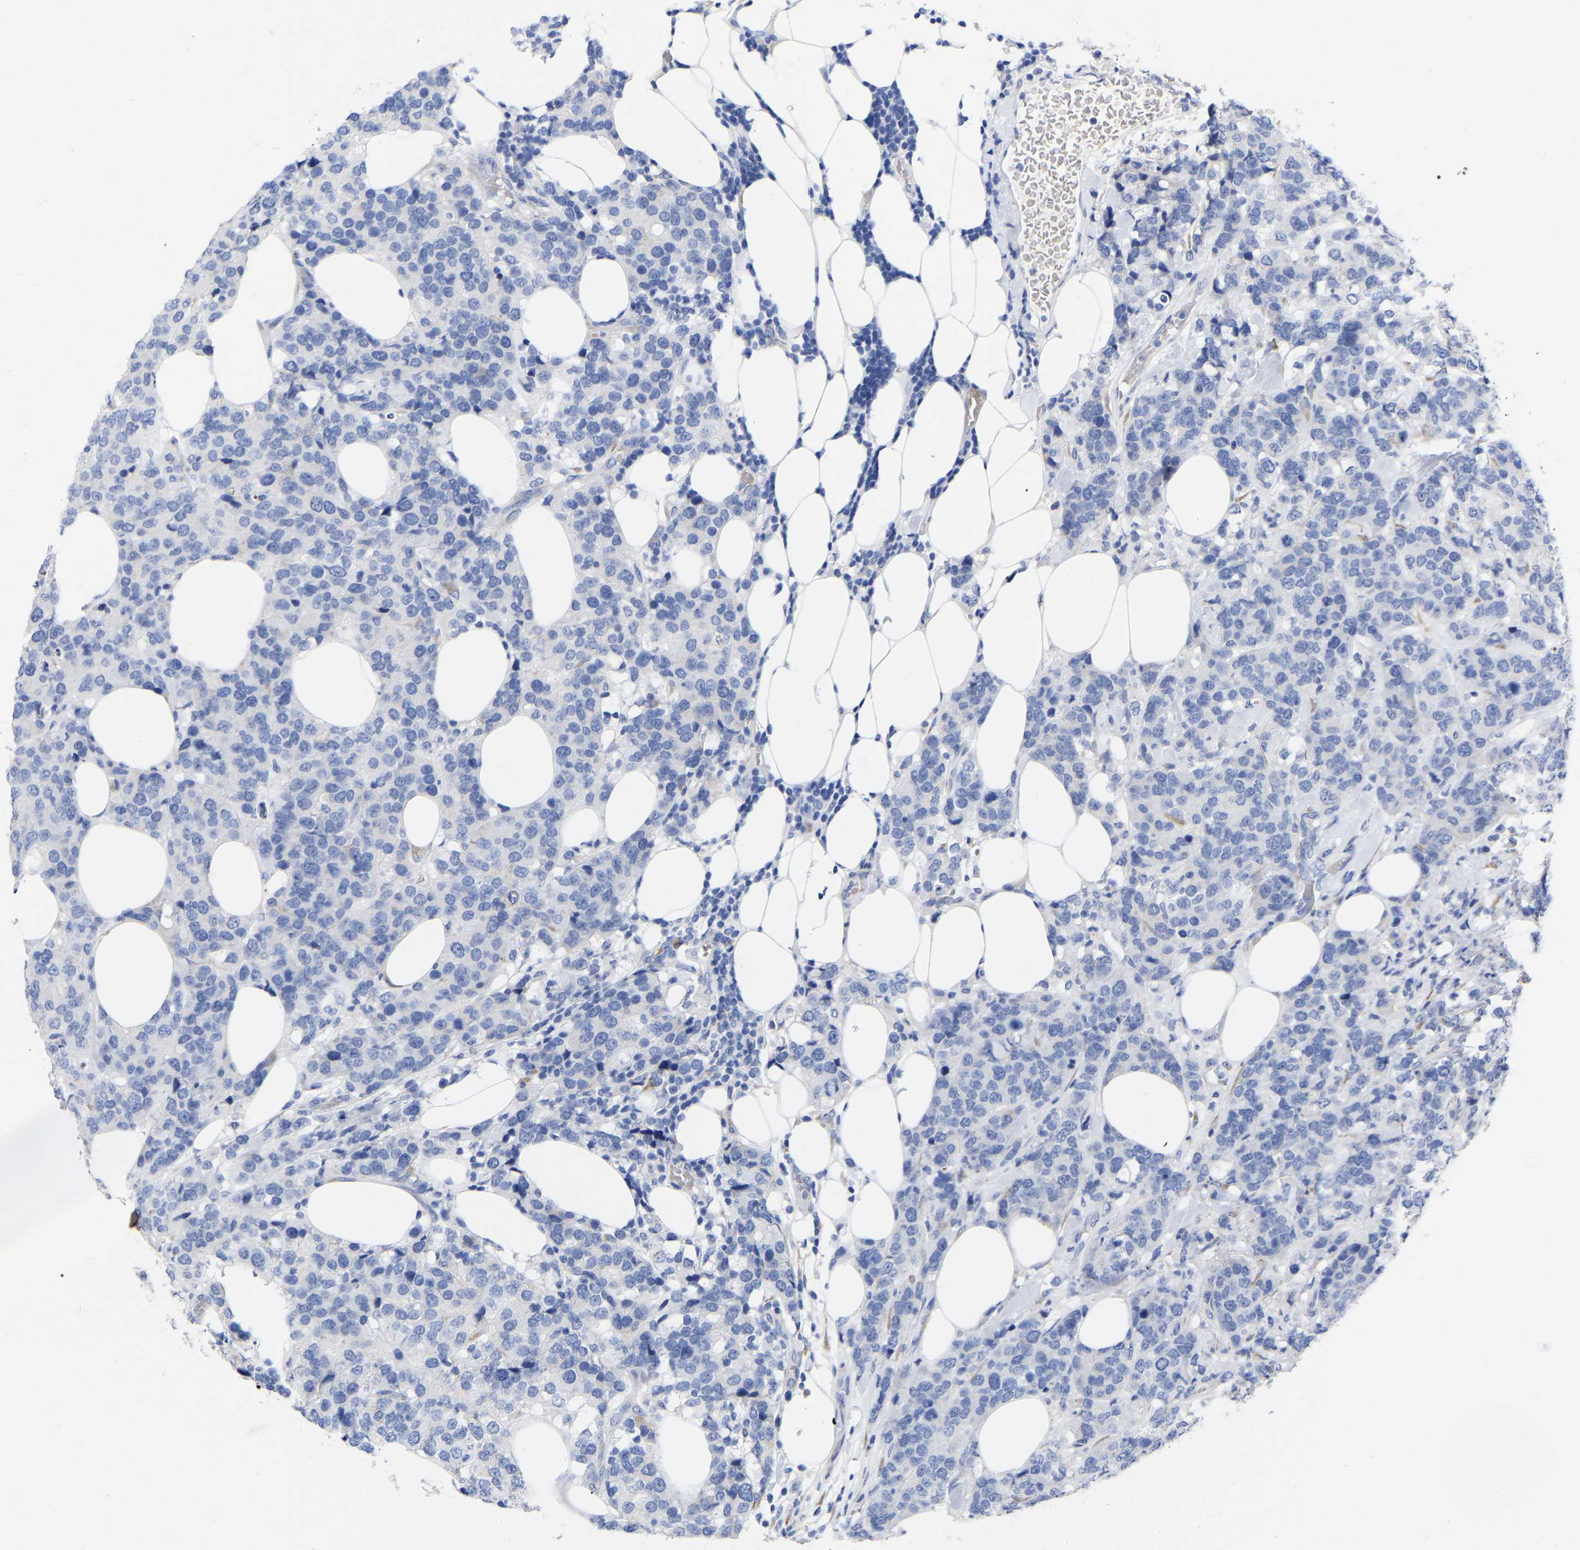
{"staining": {"intensity": "negative", "quantity": "none", "location": "none"}, "tissue": "breast cancer", "cell_type": "Tumor cells", "image_type": "cancer", "snomed": [{"axis": "morphology", "description": "Lobular carcinoma"}, {"axis": "topography", "description": "Breast"}], "caption": "Histopathology image shows no protein positivity in tumor cells of breast cancer tissue.", "gene": "GDF3", "patient": {"sex": "female", "age": 59}}